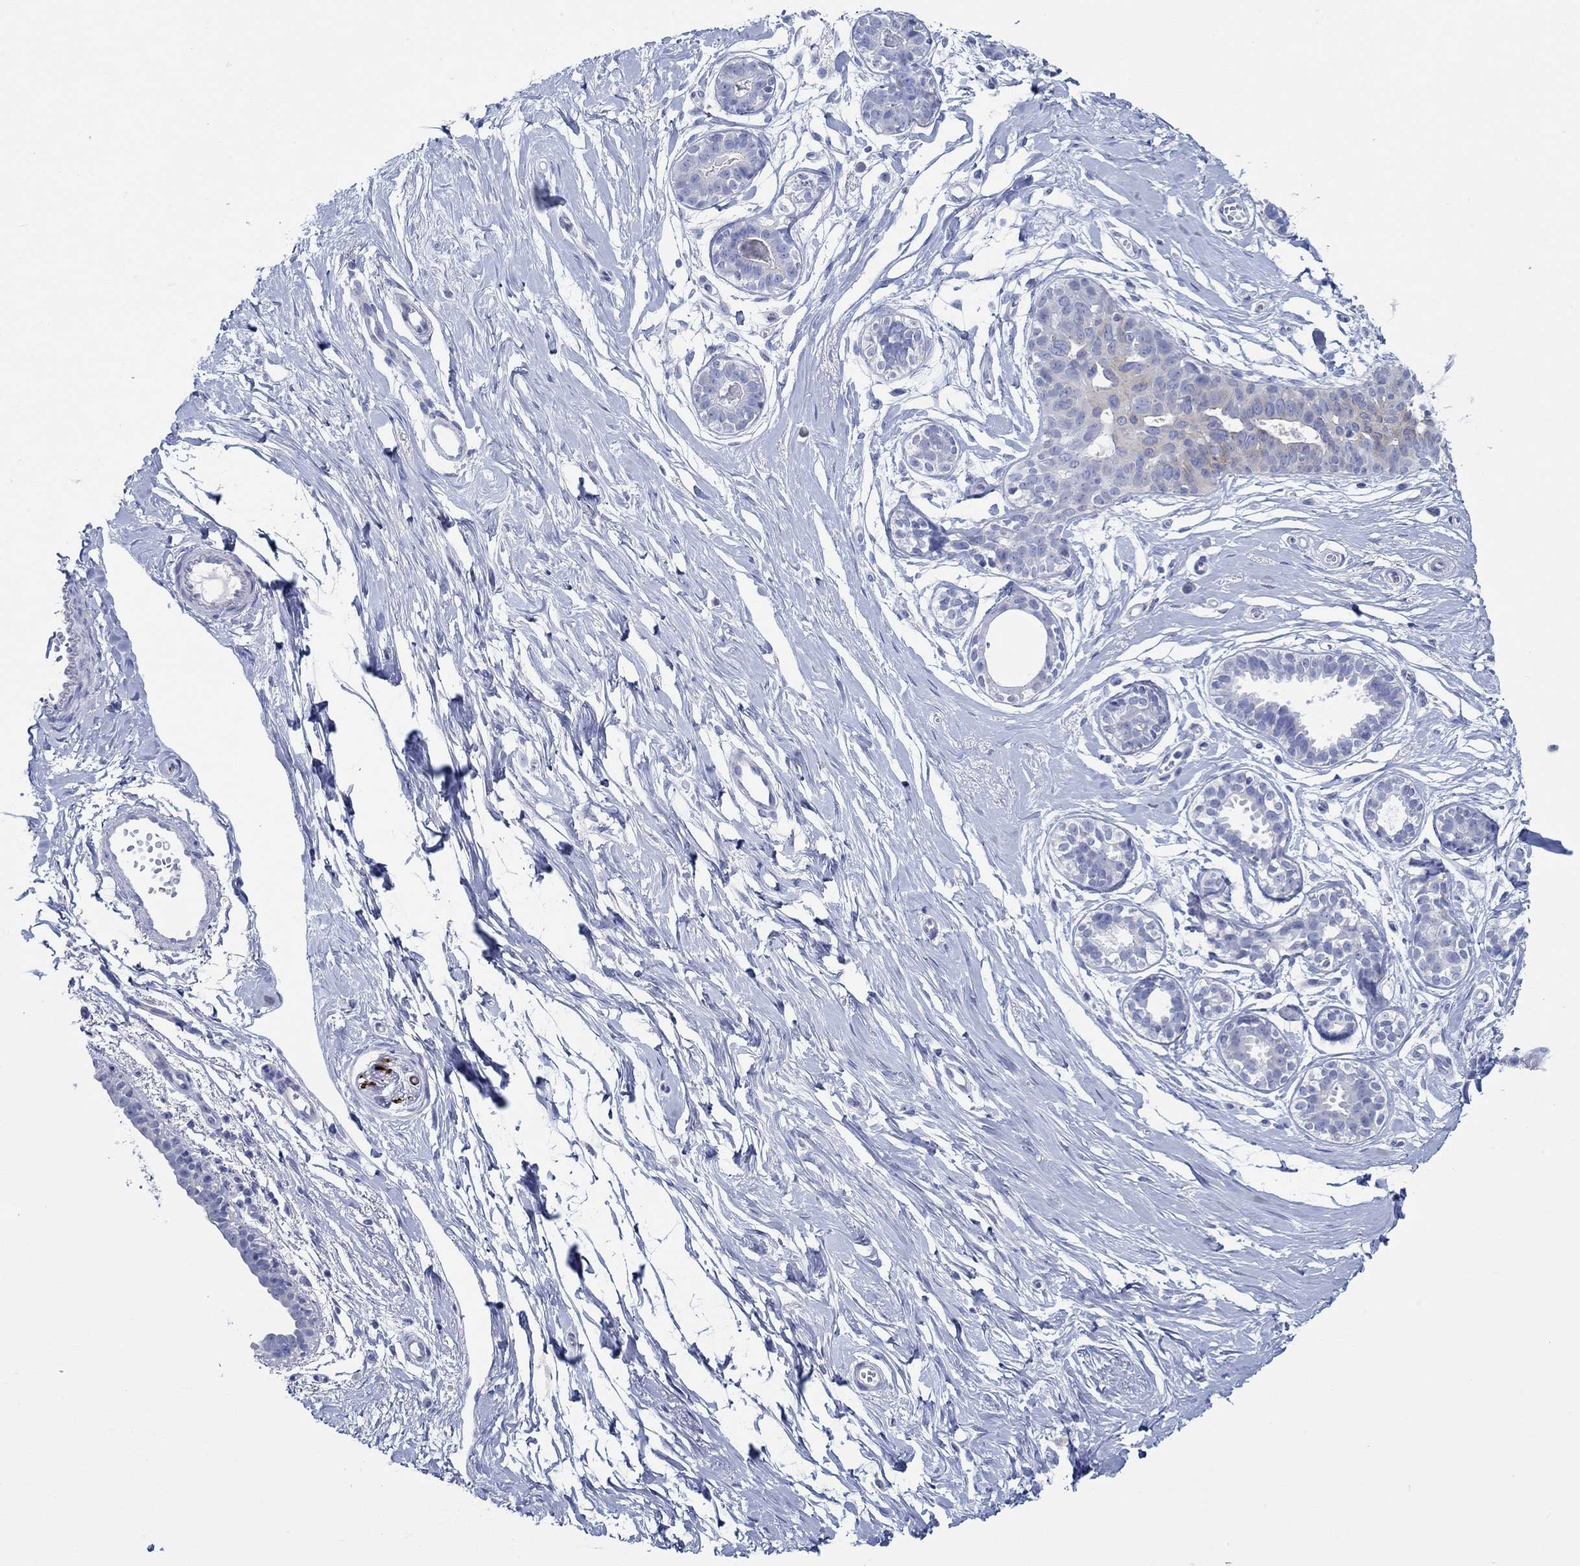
{"staining": {"intensity": "negative", "quantity": "none", "location": "none"}, "tissue": "breast", "cell_type": "Adipocytes", "image_type": "normal", "snomed": [{"axis": "morphology", "description": "Normal tissue, NOS"}, {"axis": "topography", "description": "Breast"}], "caption": "The histopathology image demonstrates no significant expression in adipocytes of breast. The staining is performed using DAB brown chromogen with nuclei counter-stained in using hematoxylin.", "gene": "IGFBP6", "patient": {"sex": "female", "age": 49}}